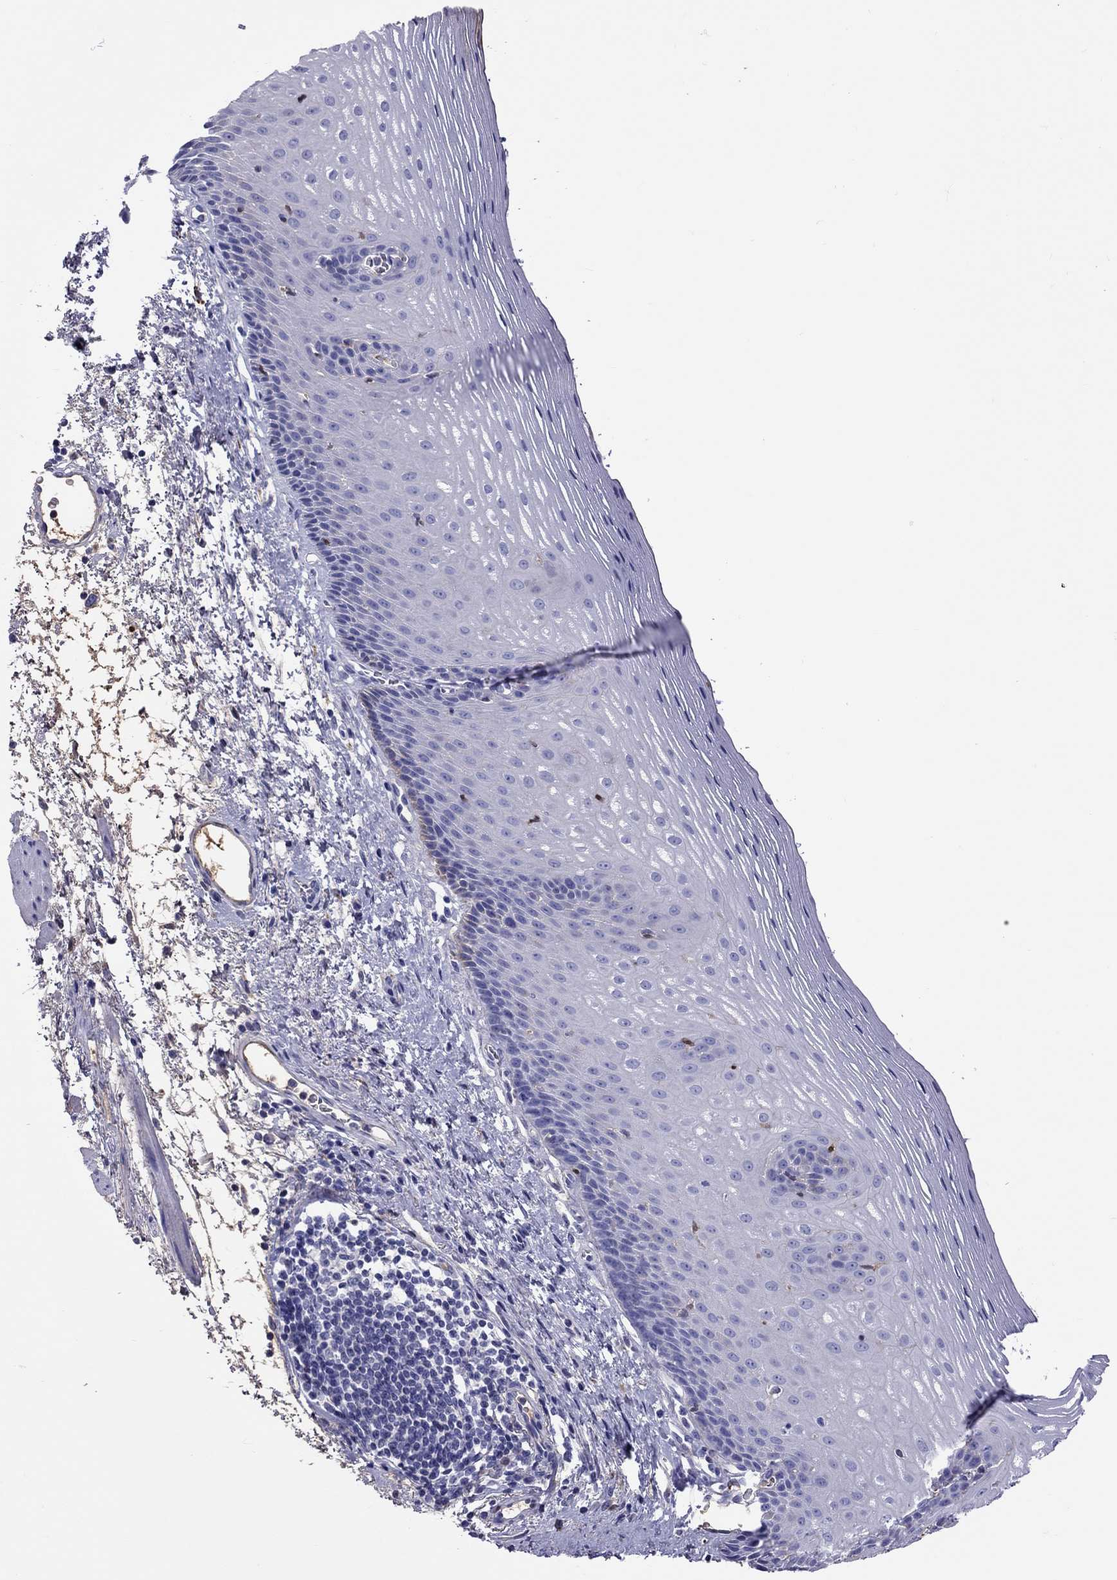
{"staining": {"intensity": "negative", "quantity": "none", "location": "none"}, "tissue": "esophagus", "cell_type": "Squamous epithelial cells", "image_type": "normal", "snomed": [{"axis": "morphology", "description": "Normal tissue, NOS"}, {"axis": "topography", "description": "Esophagus"}], "caption": "Immunohistochemical staining of unremarkable esophagus exhibits no significant expression in squamous epithelial cells.", "gene": "SERPINA3", "patient": {"sex": "male", "age": 76}}